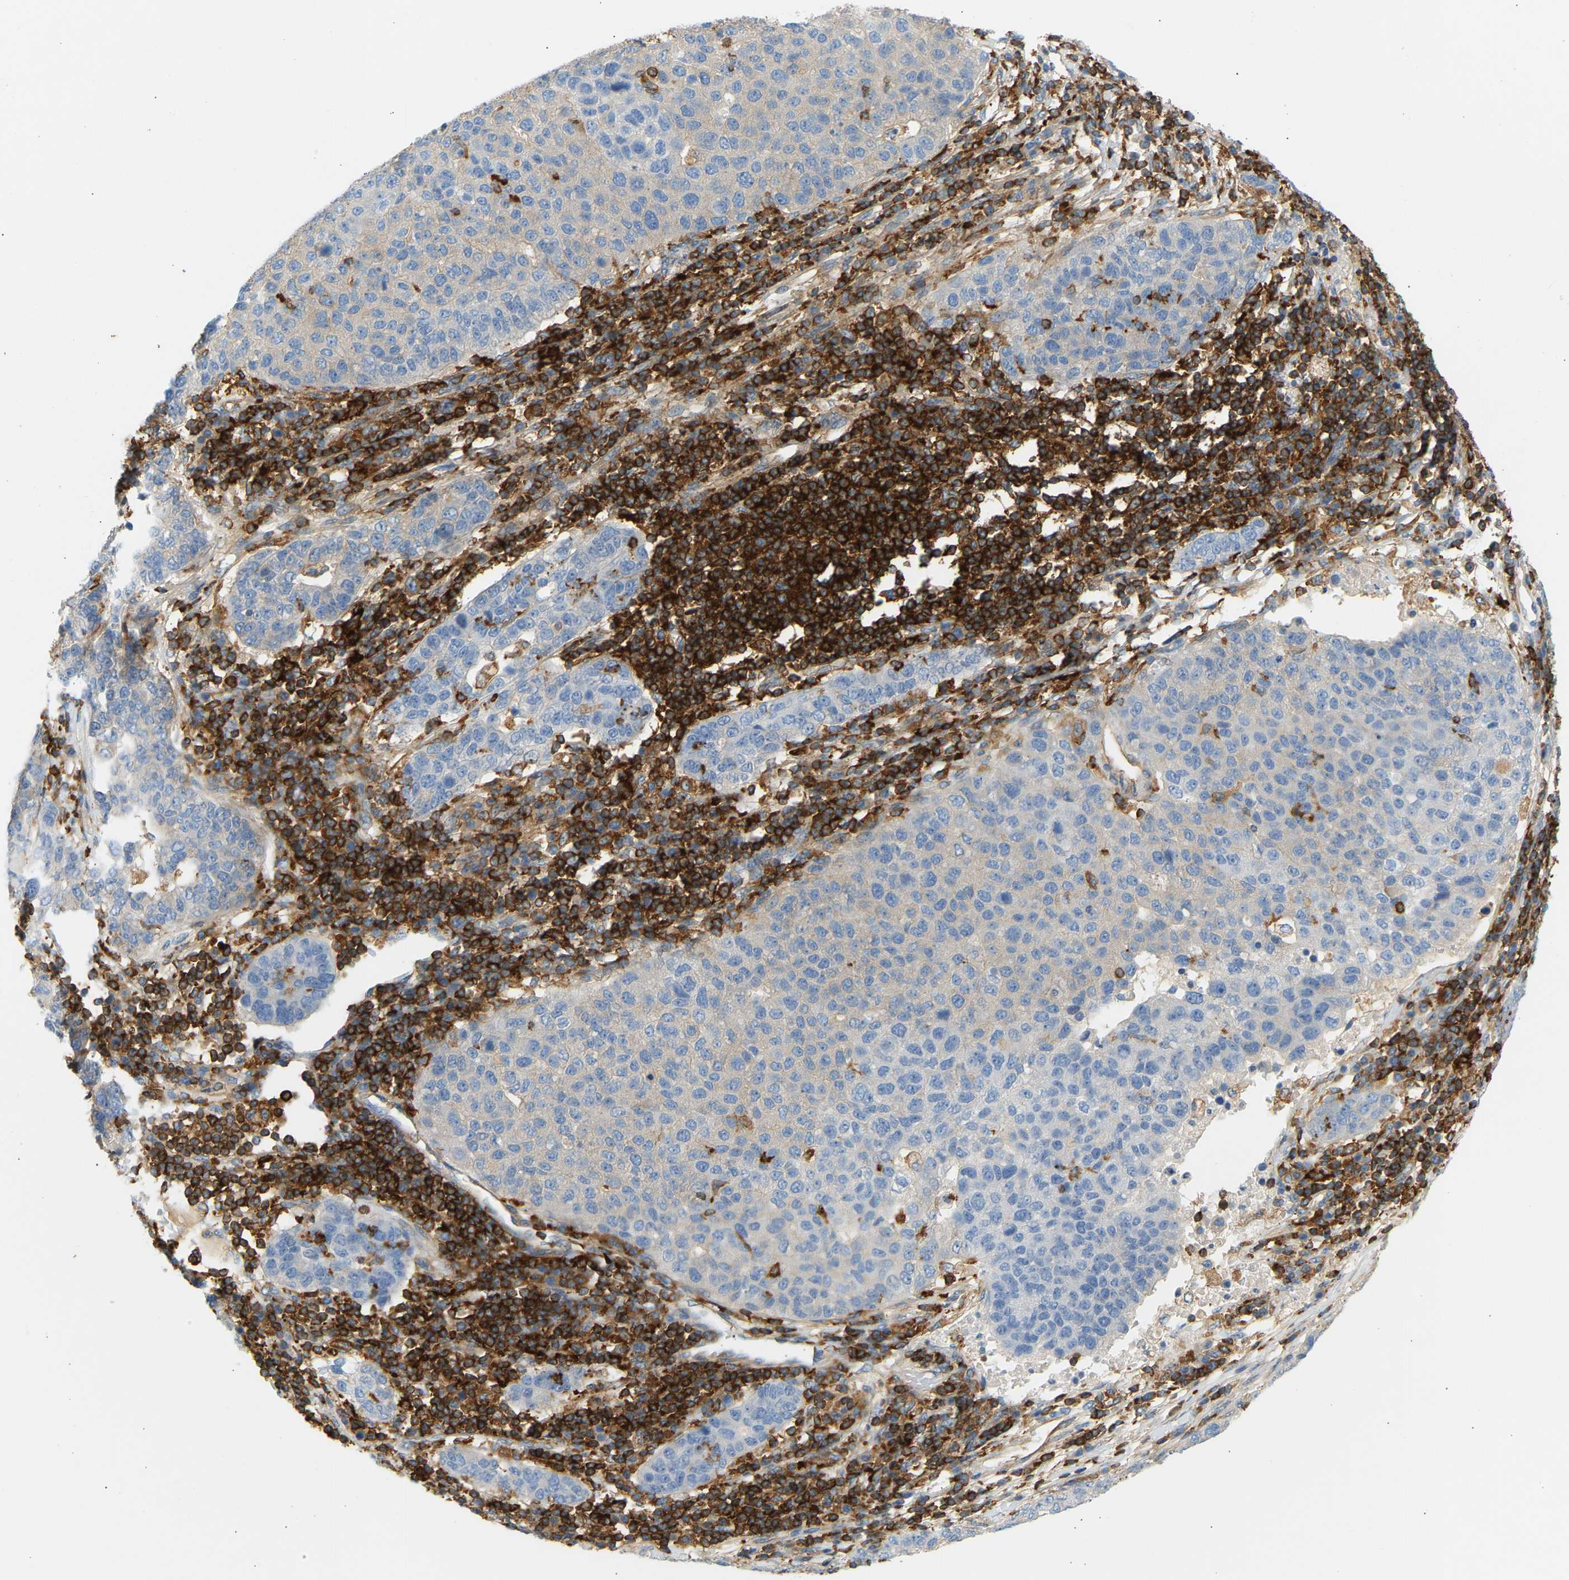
{"staining": {"intensity": "negative", "quantity": "none", "location": "none"}, "tissue": "pancreatic cancer", "cell_type": "Tumor cells", "image_type": "cancer", "snomed": [{"axis": "morphology", "description": "Adenocarcinoma, NOS"}, {"axis": "topography", "description": "Pancreas"}], "caption": "Human pancreatic cancer (adenocarcinoma) stained for a protein using immunohistochemistry (IHC) shows no positivity in tumor cells.", "gene": "FNBP1", "patient": {"sex": "female", "age": 61}}